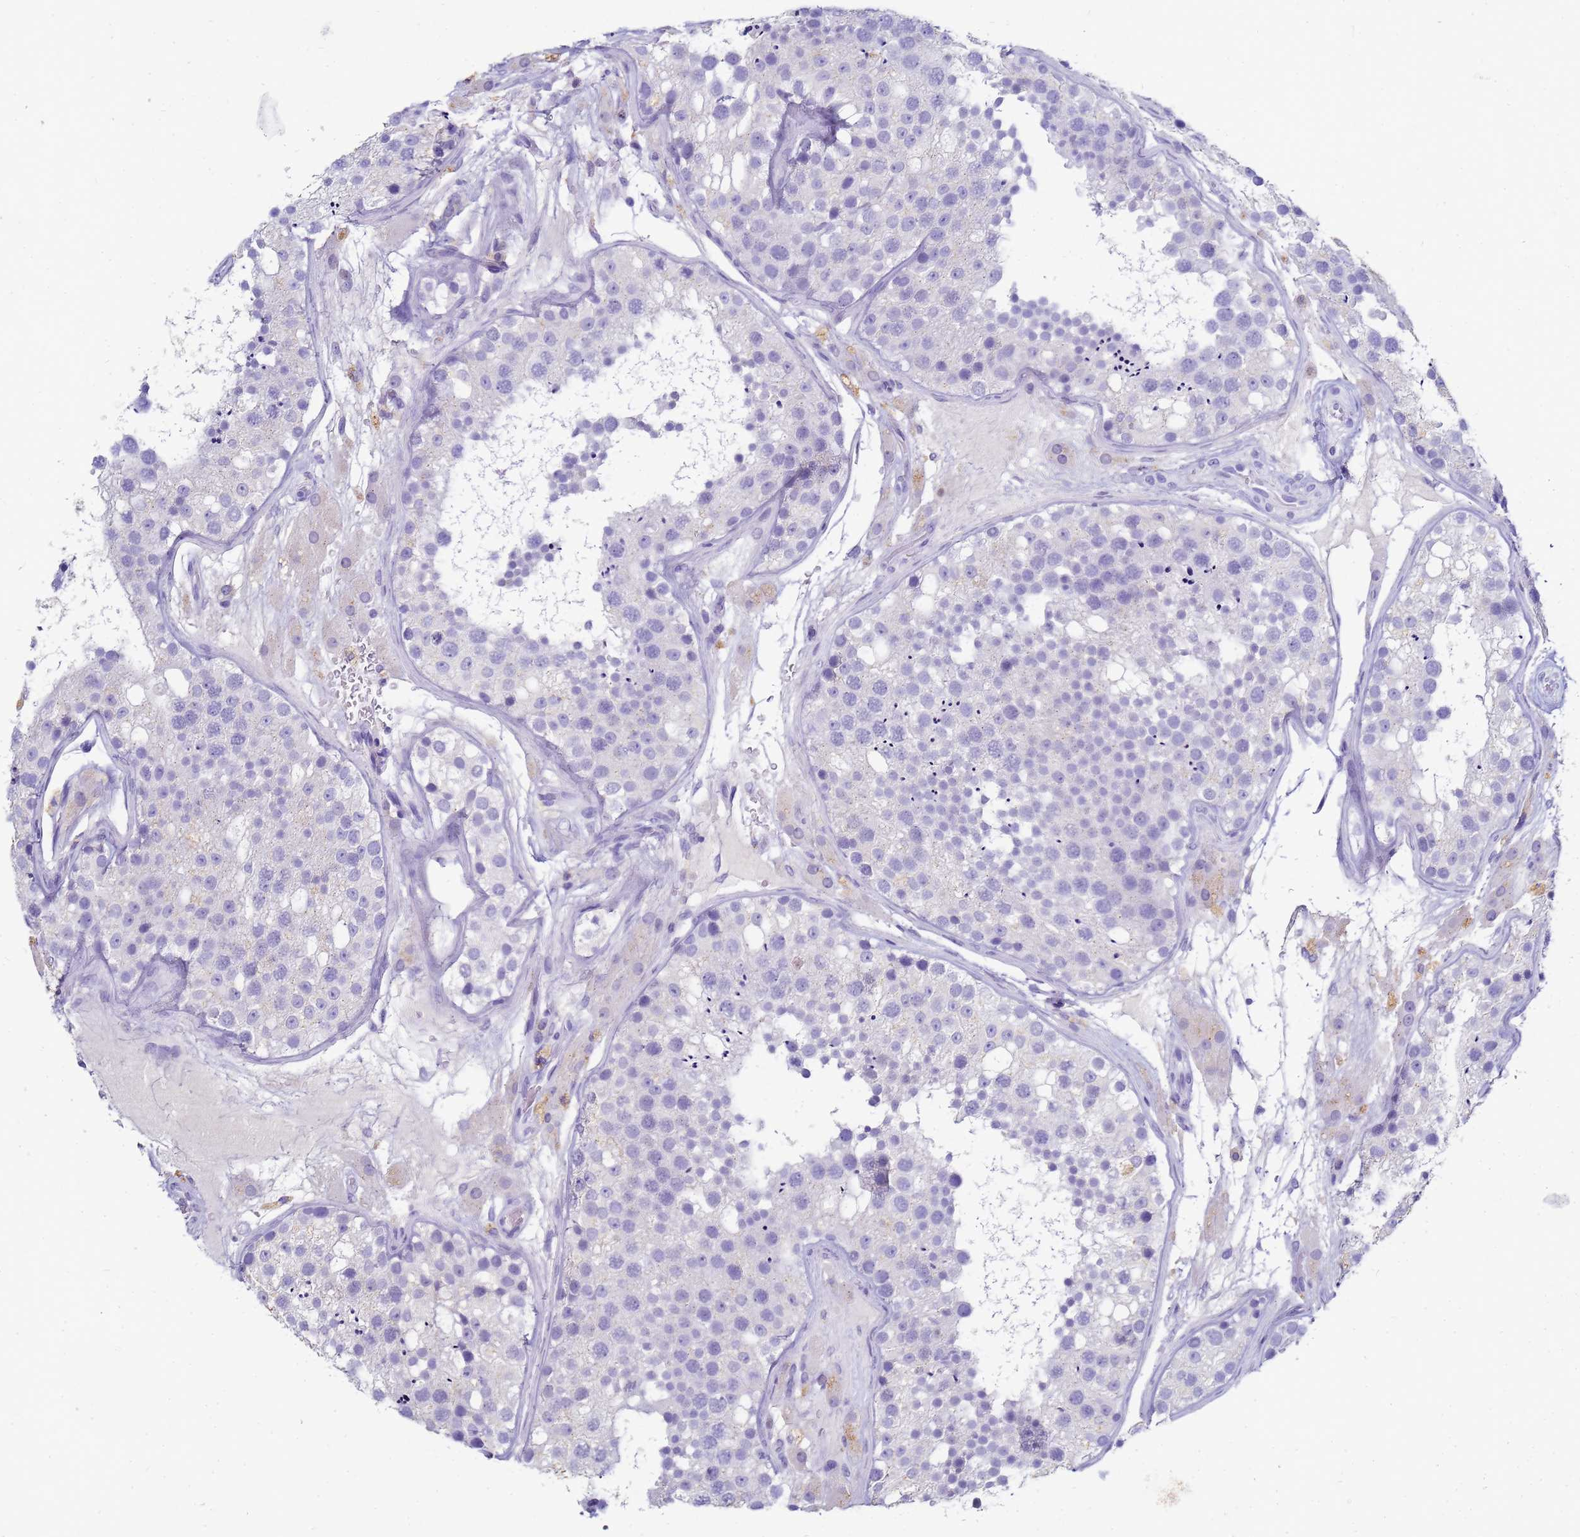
{"staining": {"intensity": "negative", "quantity": "none", "location": "none"}, "tissue": "testis", "cell_type": "Cells in seminiferous ducts", "image_type": "normal", "snomed": [{"axis": "morphology", "description": "Normal tissue, NOS"}, {"axis": "topography", "description": "Testis"}], "caption": "DAB (3,3'-diaminobenzidine) immunohistochemical staining of normal testis shows no significant staining in cells in seminiferous ducts. (Stains: DAB (3,3'-diaminobenzidine) IHC with hematoxylin counter stain, Microscopy: brightfield microscopy at high magnification).", "gene": "B3GNT8", "patient": {"sex": "male", "age": 26}}